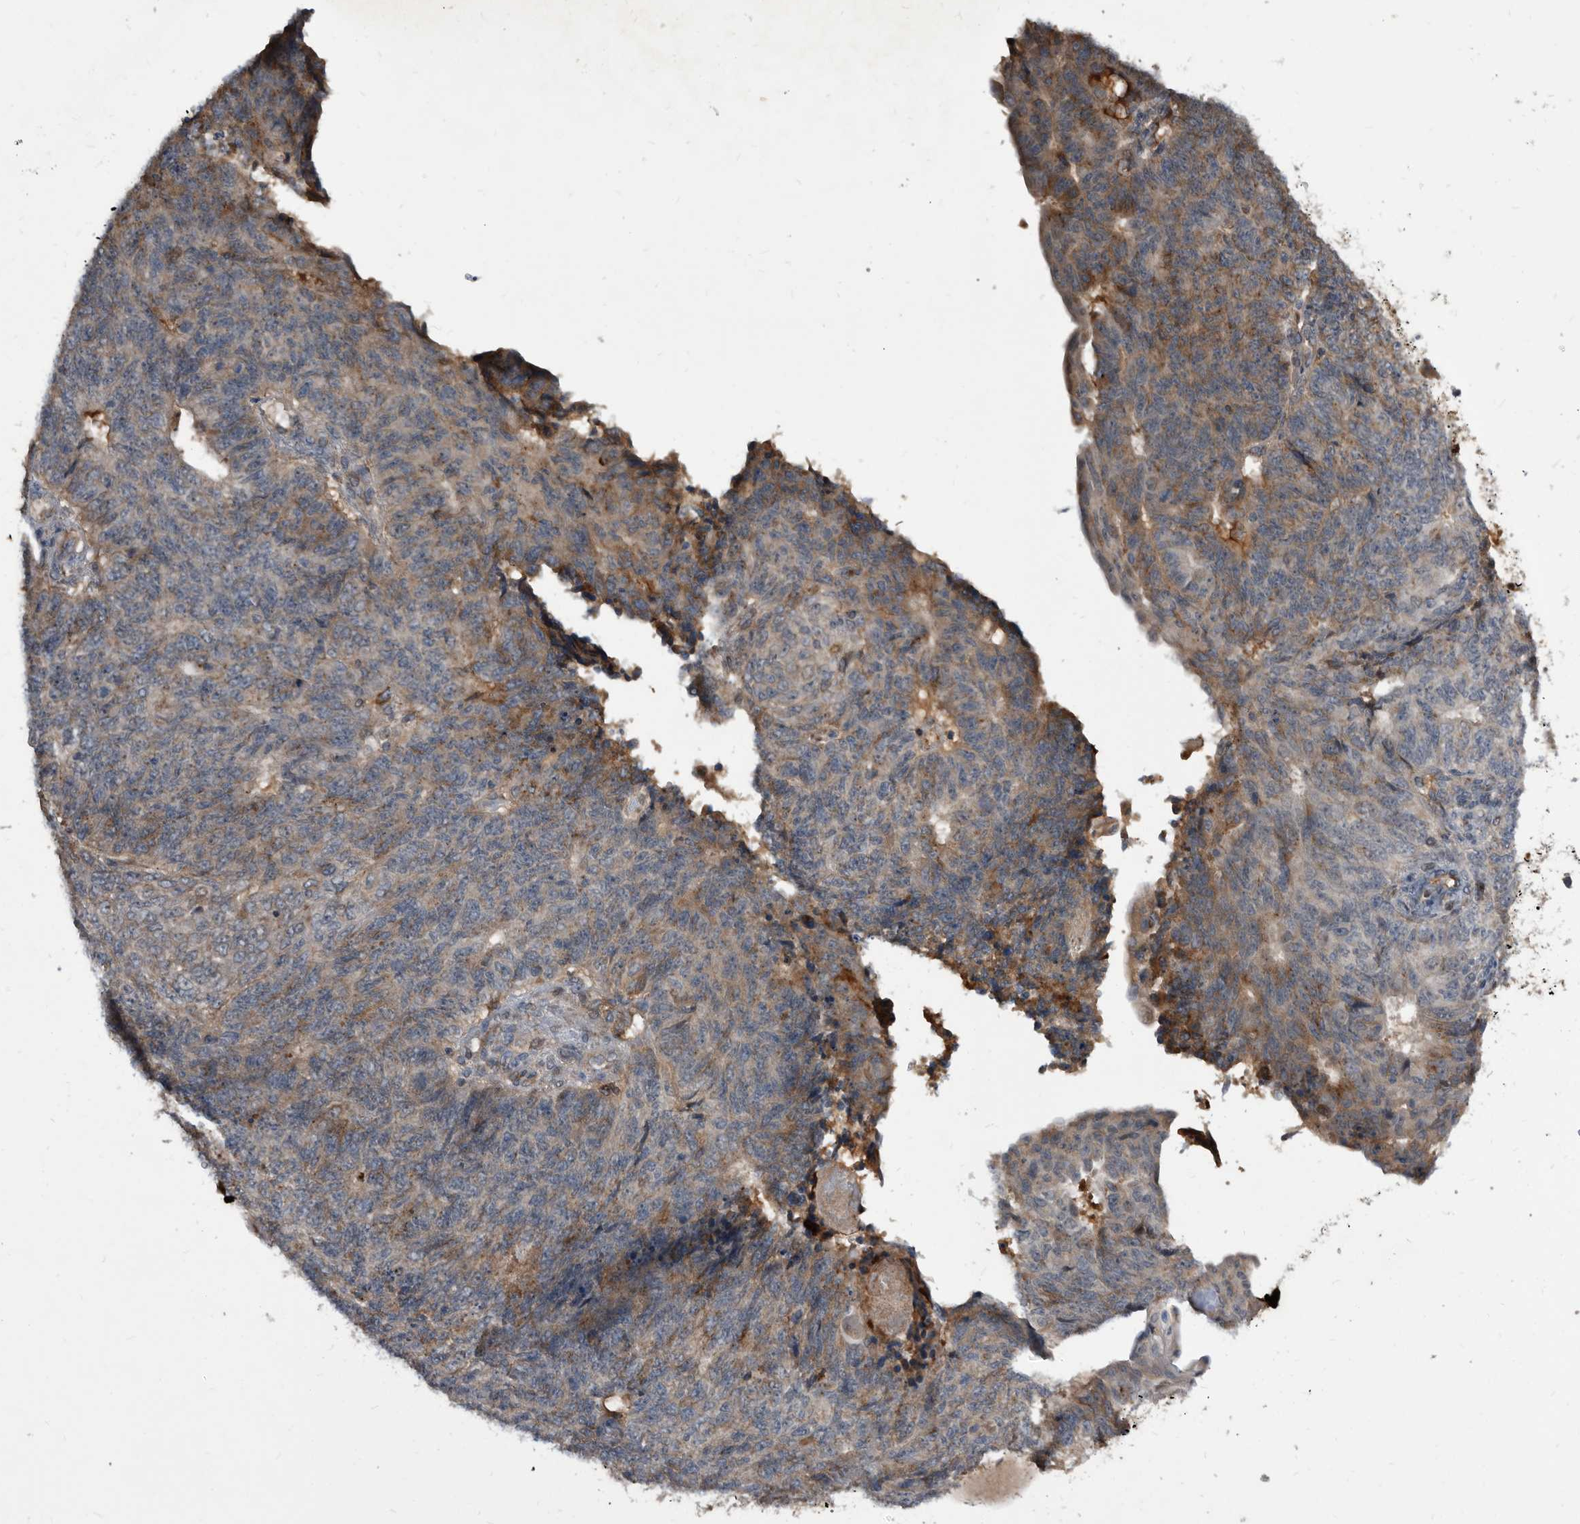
{"staining": {"intensity": "moderate", "quantity": "25%-75%", "location": "cytoplasmic/membranous"}, "tissue": "endometrial cancer", "cell_type": "Tumor cells", "image_type": "cancer", "snomed": [{"axis": "morphology", "description": "Adenocarcinoma, NOS"}, {"axis": "topography", "description": "Endometrium"}], "caption": "Endometrial cancer stained with a brown dye demonstrates moderate cytoplasmic/membranous positive expression in approximately 25%-75% of tumor cells.", "gene": "PI15", "patient": {"sex": "female", "age": 32}}